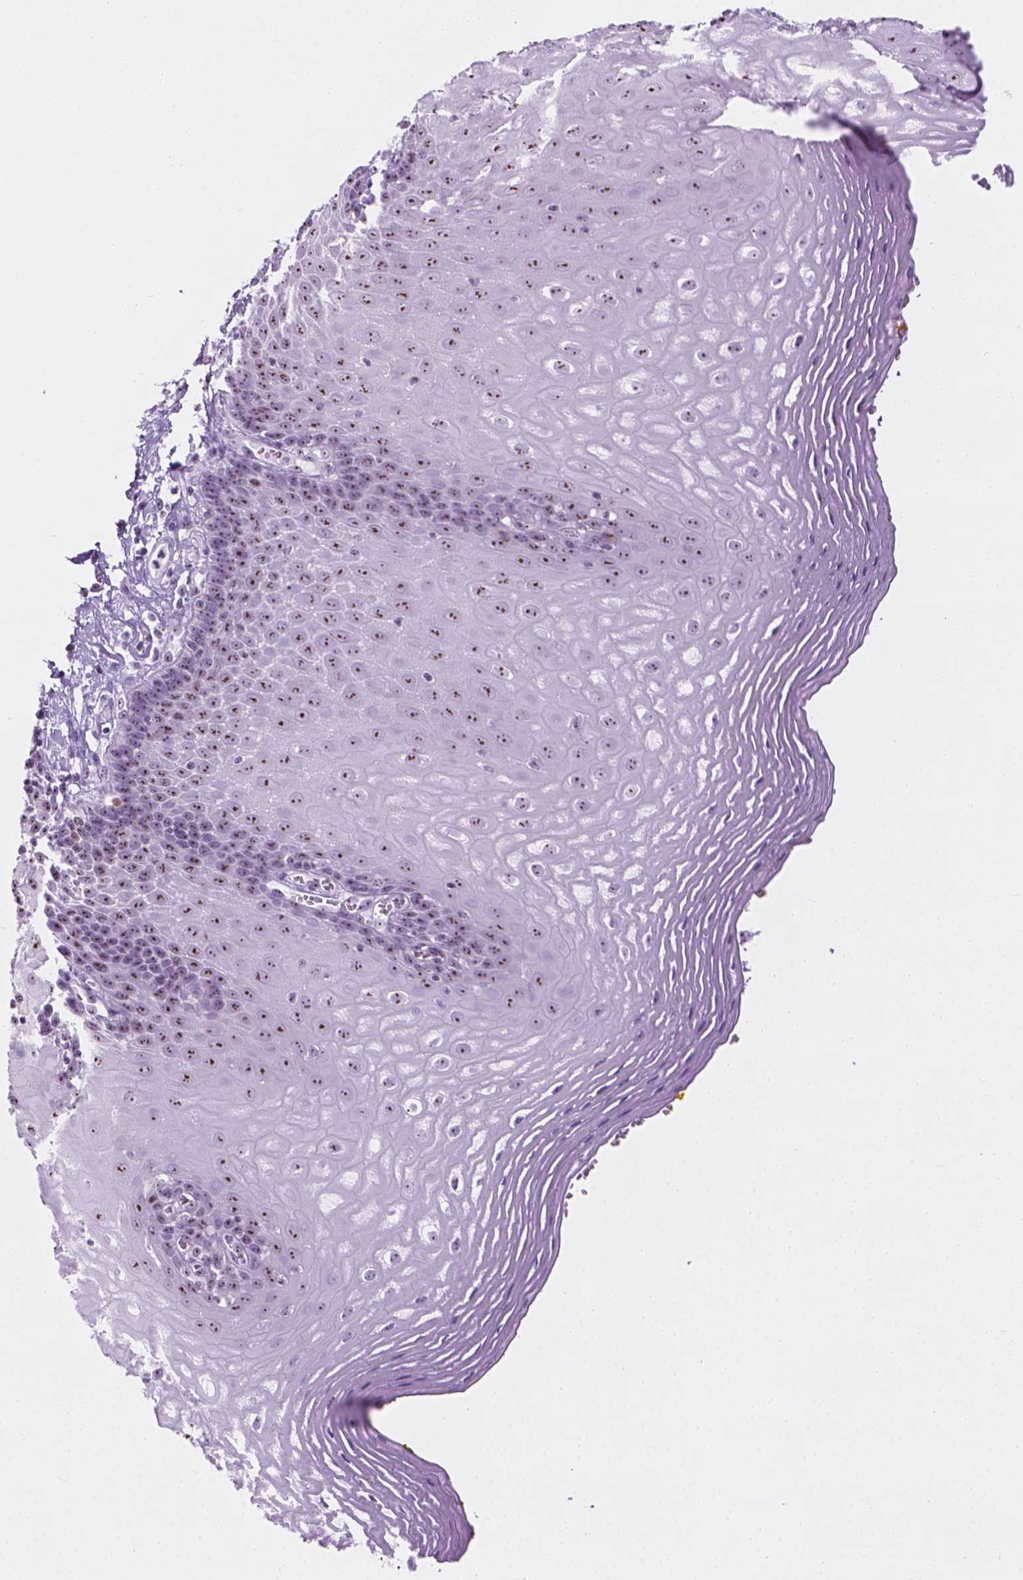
{"staining": {"intensity": "moderate", "quantity": ">75%", "location": "nuclear"}, "tissue": "esophagus", "cell_type": "Squamous epithelial cells", "image_type": "normal", "snomed": [{"axis": "morphology", "description": "Normal tissue, NOS"}, {"axis": "topography", "description": "Esophagus"}], "caption": "DAB (3,3'-diaminobenzidine) immunohistochemical staining of normal human esophagus exhibits moderate nuclear protein staining in approximately >75% of squamous epithelial cells. (DAB (3,3'-diaminobenzidine) IHC, brown staining for protein, blue staining for nuclei).", "gene": "NOL7", "patient": {"sex": "female", "age": 68}}